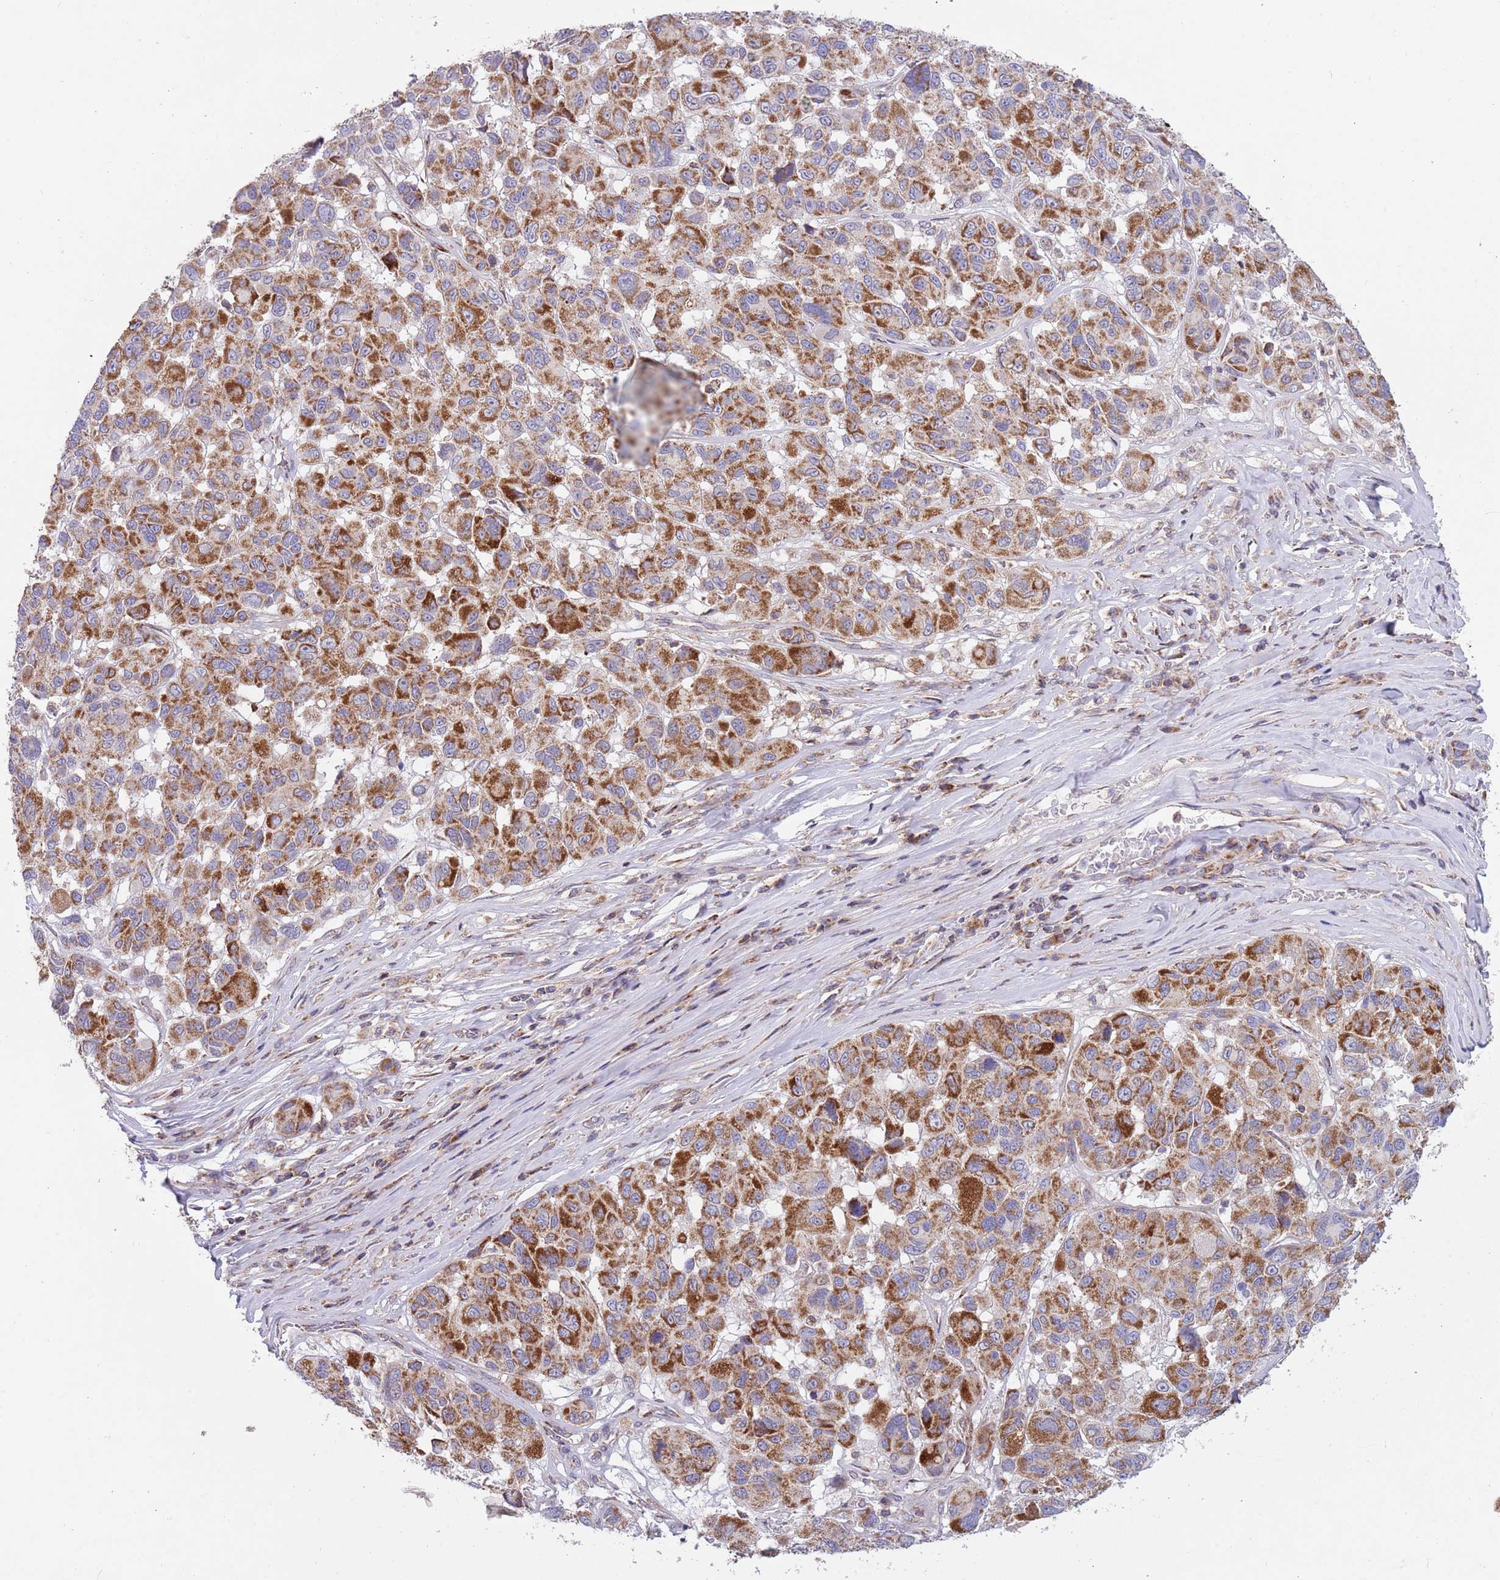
{"staining": {"intensity": "strong", "quantity": "25%-75%", "location": "cytoplasmic/membranous"}, "tissue": "melanoma", "cell_type": "Tumor cells", "image_type": "cancer", "snomed": [{"axis": "morphology", "description": "Malignant melanoma, NOS"}, {"axis": "topography", "description": "Skin"}], "caption": "A high-resolution histopathology image shows immunohistochemistry (IHC) staining of malignant melanoma, which displays strong cytoplasmic/membranous expression in about 25%-75% of tumor cells.", "gene": "IRS4", "patient": {"sex": "female", "age": 66}}